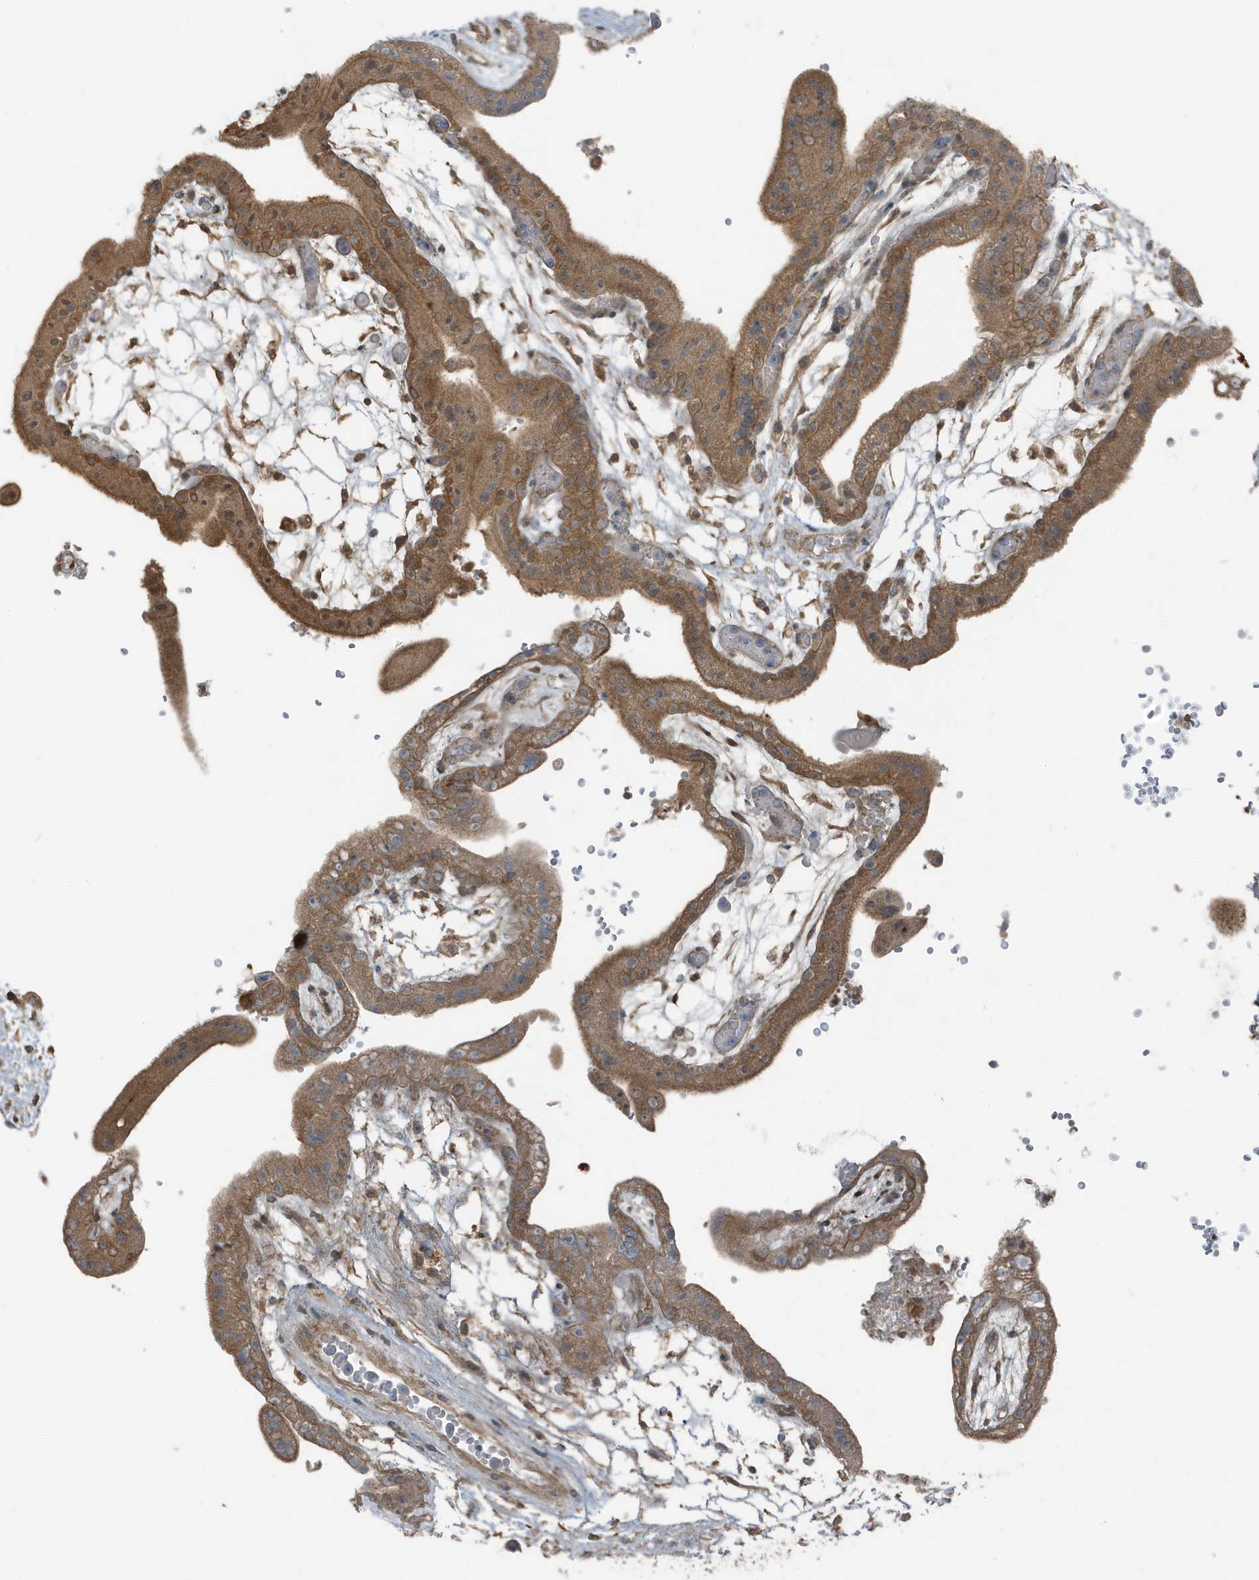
{"staining": {"intensity": "moderate", "quantity": ">75%", "location": "cytoplasmic/membranous"}, "tissue": "placenta", "cell_type": "Trophoblastic cells", "image_type": "normal", "snomed": [{"axis": "morphology", "description": "Normal tissue, NOS"}, {"axis": "topography", "description": "Placenta"}], "caption": "Trophoblastic cells demonstrate moderate cytoplasmic/membranous positivity in approximately >75% of cells in benign placenta. (Stains: DAB in brown, nuclei in blue, Microscopy: brightfield microscopy at high magnification).", "gene": "AZI2", "patient": {"sex": "female", "age": 18}}